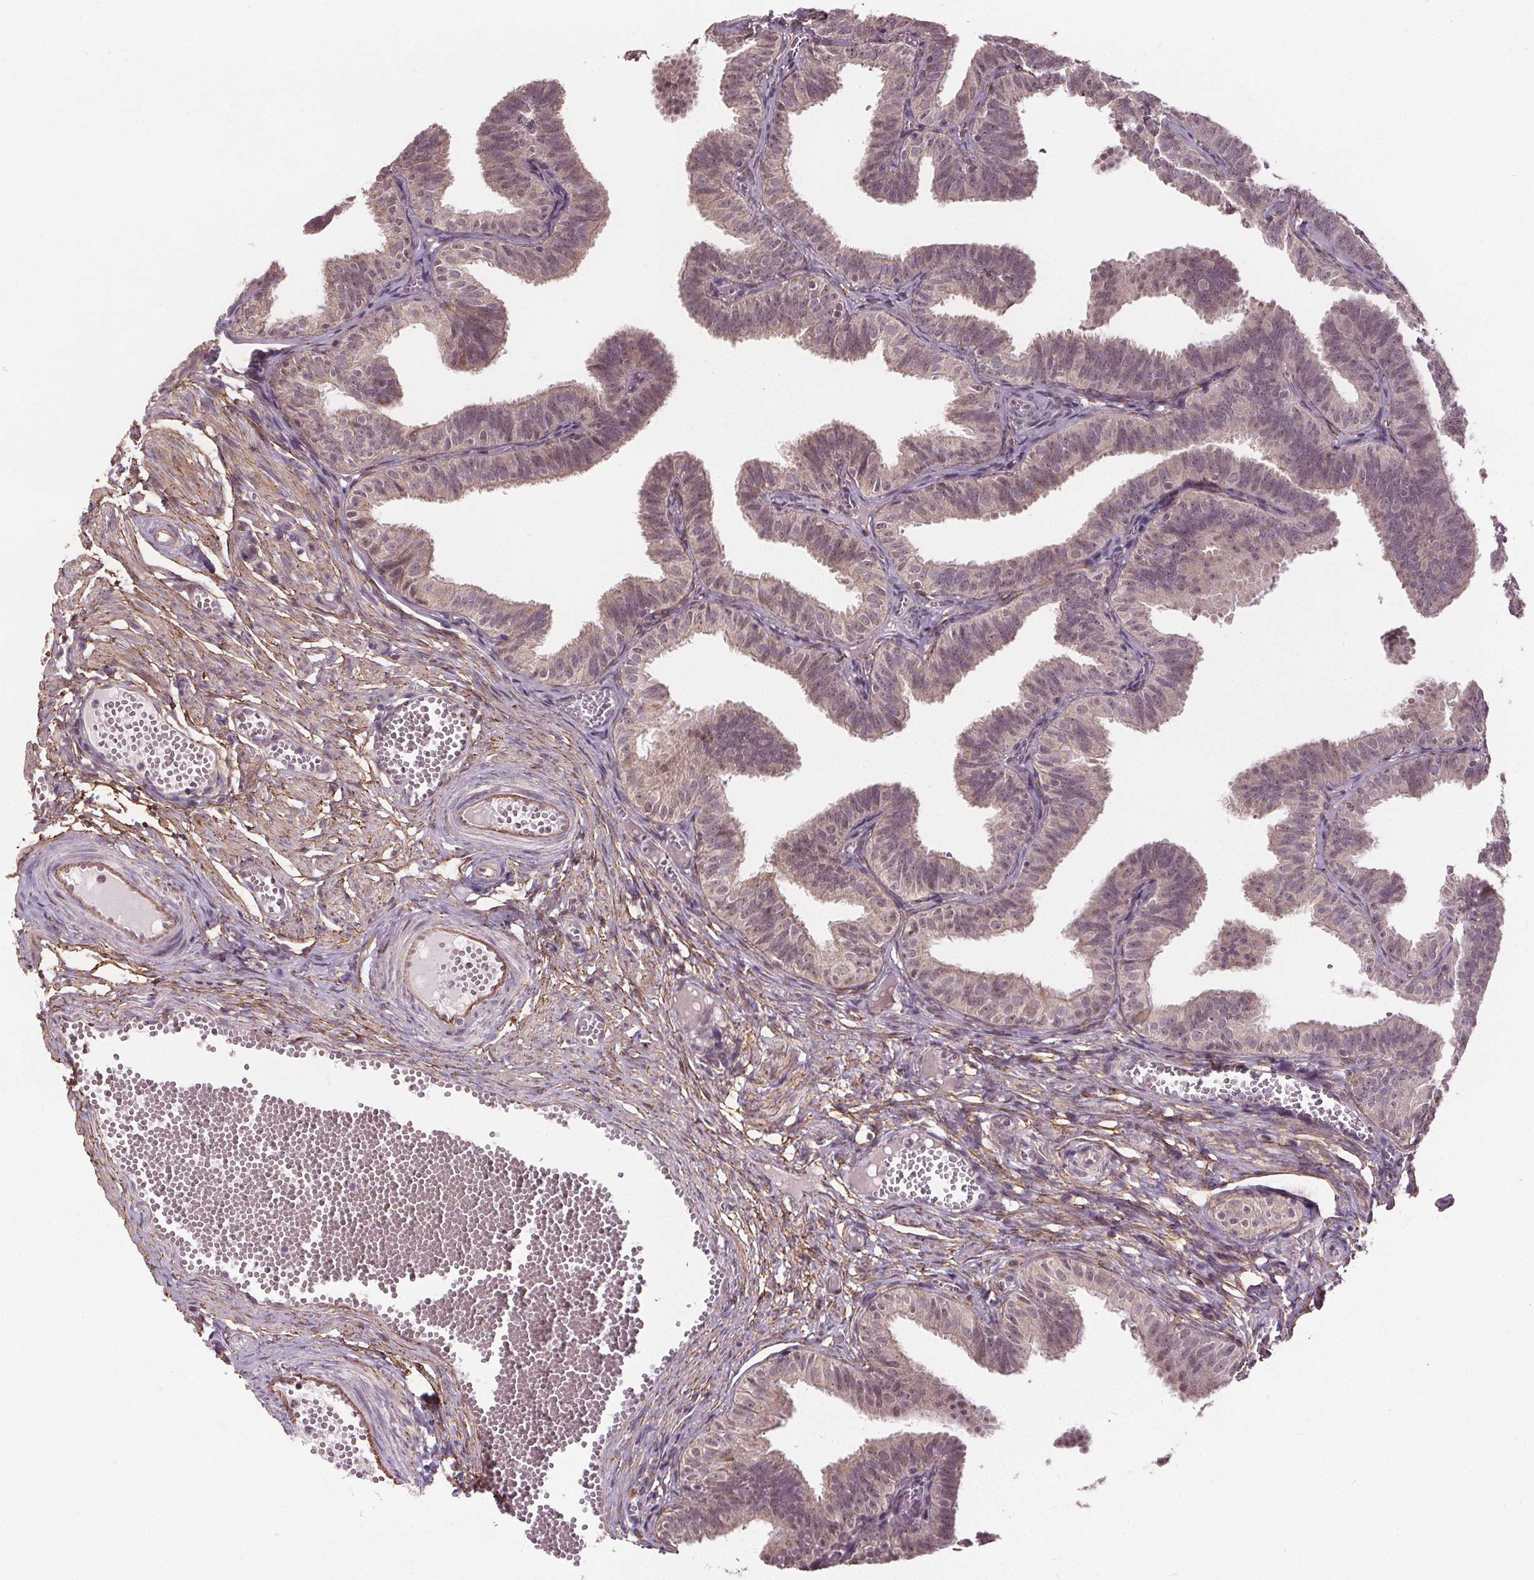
{"staining": {"intensity": "weak", "quantity": "<25%", "location": "nuclear"}, "tissue": "fallopian tube", "cell_type": "Glandular cells", "image_type": "normal", "snomed": [{"axis": "morphology", "description": "Normal tissue, NOS"}, {"axis": "topography", "description": "Fallopian tube"}], "caption": "Human fallopian tube stained for a protein using immunohistochemistry (IHC) shows no positivity in glandular cells.", "gene": "KIAA0232", "patient": {"sex": "female", "age": 25}}